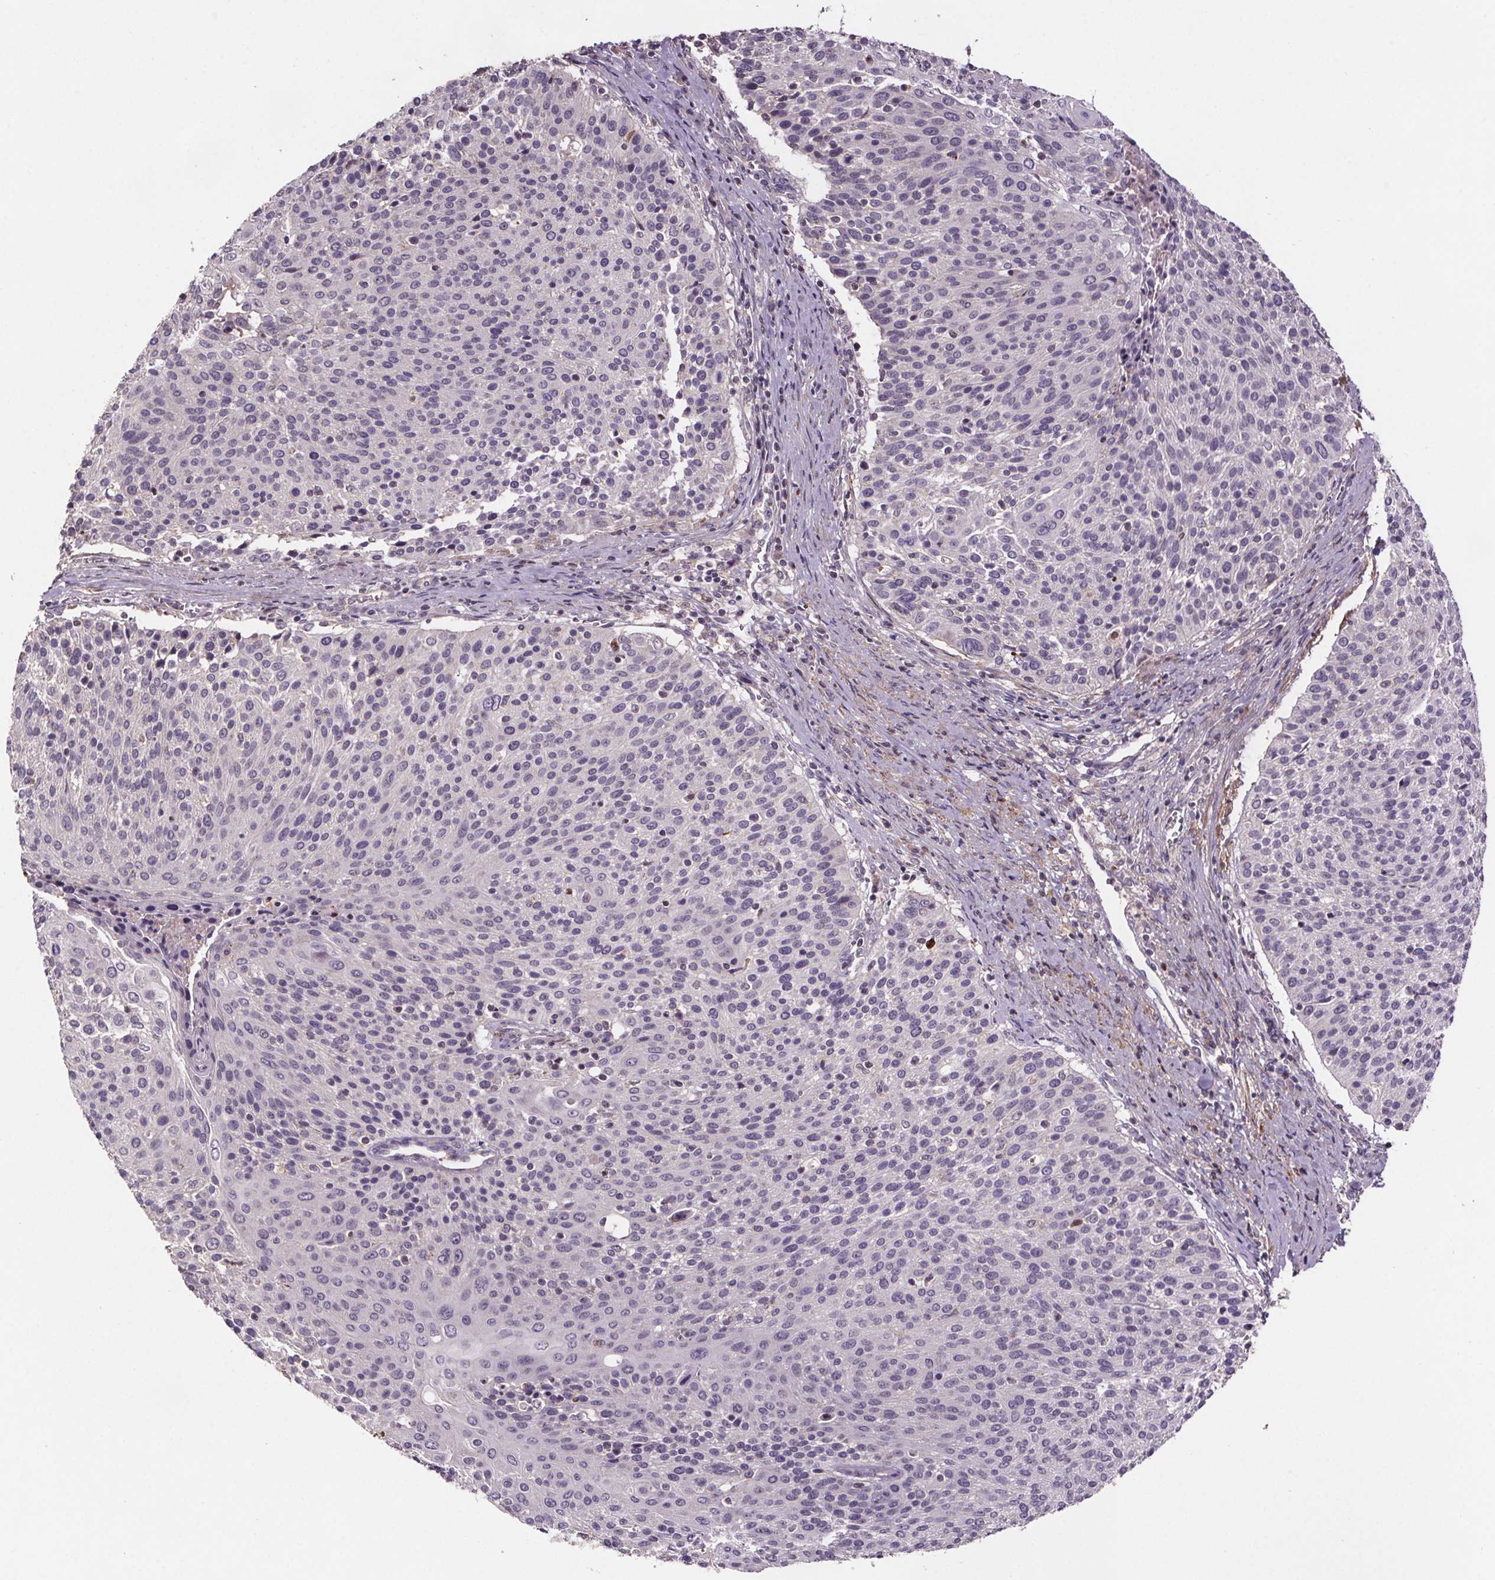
{"staining": {"intensity": "negative", "quantity": "none", "location": "none"}, "tissue": "cervical cancer", "cell_type": "Tumor cells", "image_type": "cancer", "snomed": [{"axis": "morphology", "description": "Squamous cell carcinoma, NOS"}, {"axis": "topography", "description": "Cervix"}], "caption": "Tumor cells show no significant positivity in cervical cancer (squamous cell carcinoma).", "gene": "CLN3", "patient": {"sex": "female", "age": 31}}